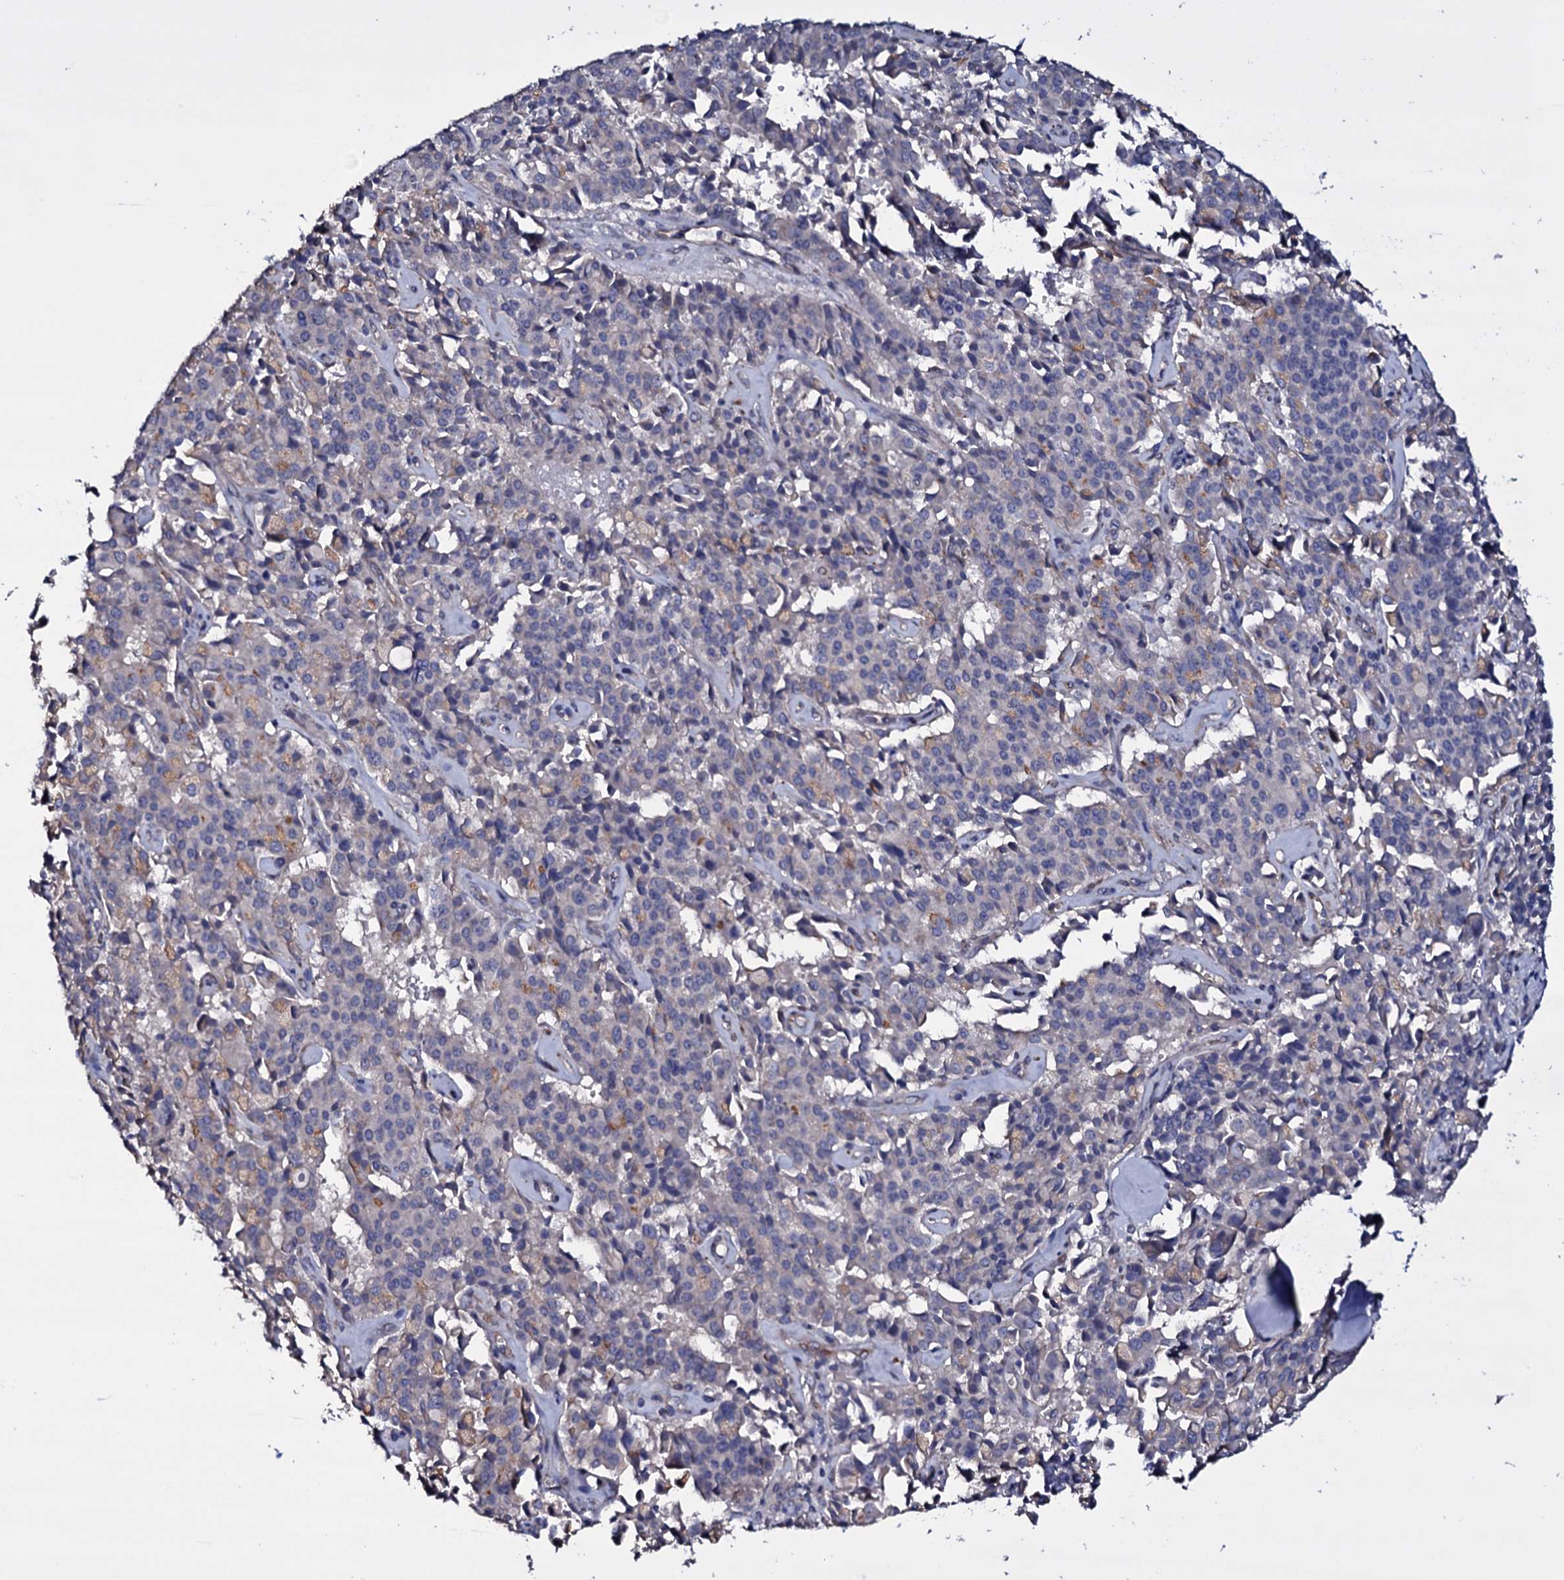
{"staining": {"intensity": "negative", "quantity": "none", "location": "none"}, "tissue": "pancreatic cancer", "cell_type": "Tumor cells", "image_type": "cancer", "snomed": [{"axis": "morphology", "description": "Adenocarcinoma, NOS"}, {"axis": "topography", "description": "Pancreas"}], "caption": "High magnification brightfield microscopy of pancreatic cancer stained with DAB (3,3'-diaminobenzidine) (brown) and counterstained with hematoxylin (blue): tumor cells show no significant positivity.", "gene": "BCL2L14", "patient": {"sex": "male", "age": 65}}